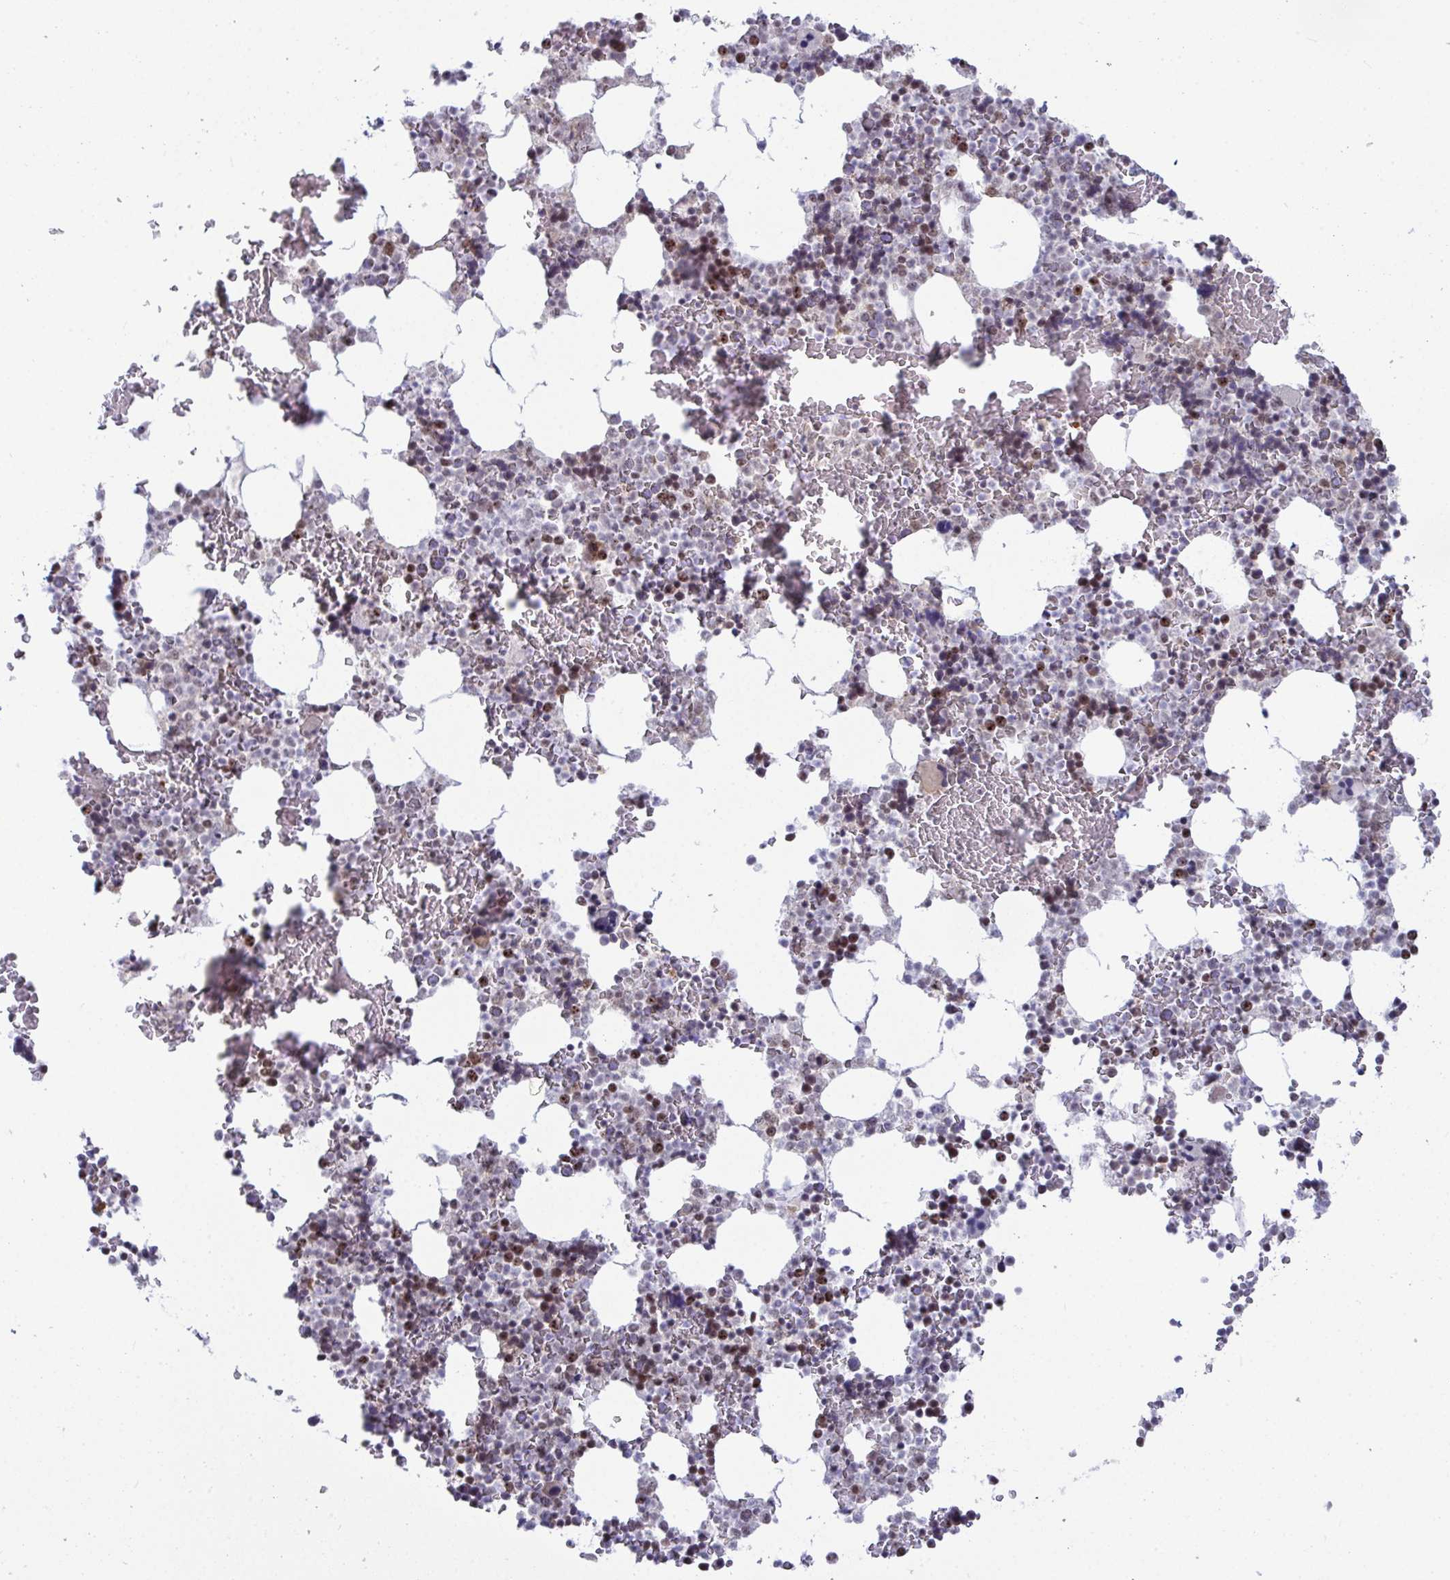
{"staining": {"intensity": "moderate", "quantity": "25%-75%", "location": "nuclear"}, "tissue": "bone marrow", "cell_type": "Hematopoietic cells", "image_type": "normal", "snomed": [{"axis": "morphology", "description": "Normal tissue, NOS"}, {"axis": "topography", "description": "Bone marrow"}], "caption": "About 25%-75% of hematopoietic cells in benign bone marrow demonstrate moderate nuclear protein positivity as visualized by brown immunohistochemical staining.", "gene": "SUPT16H", "patient": {"sex": "female", "age": 42}}